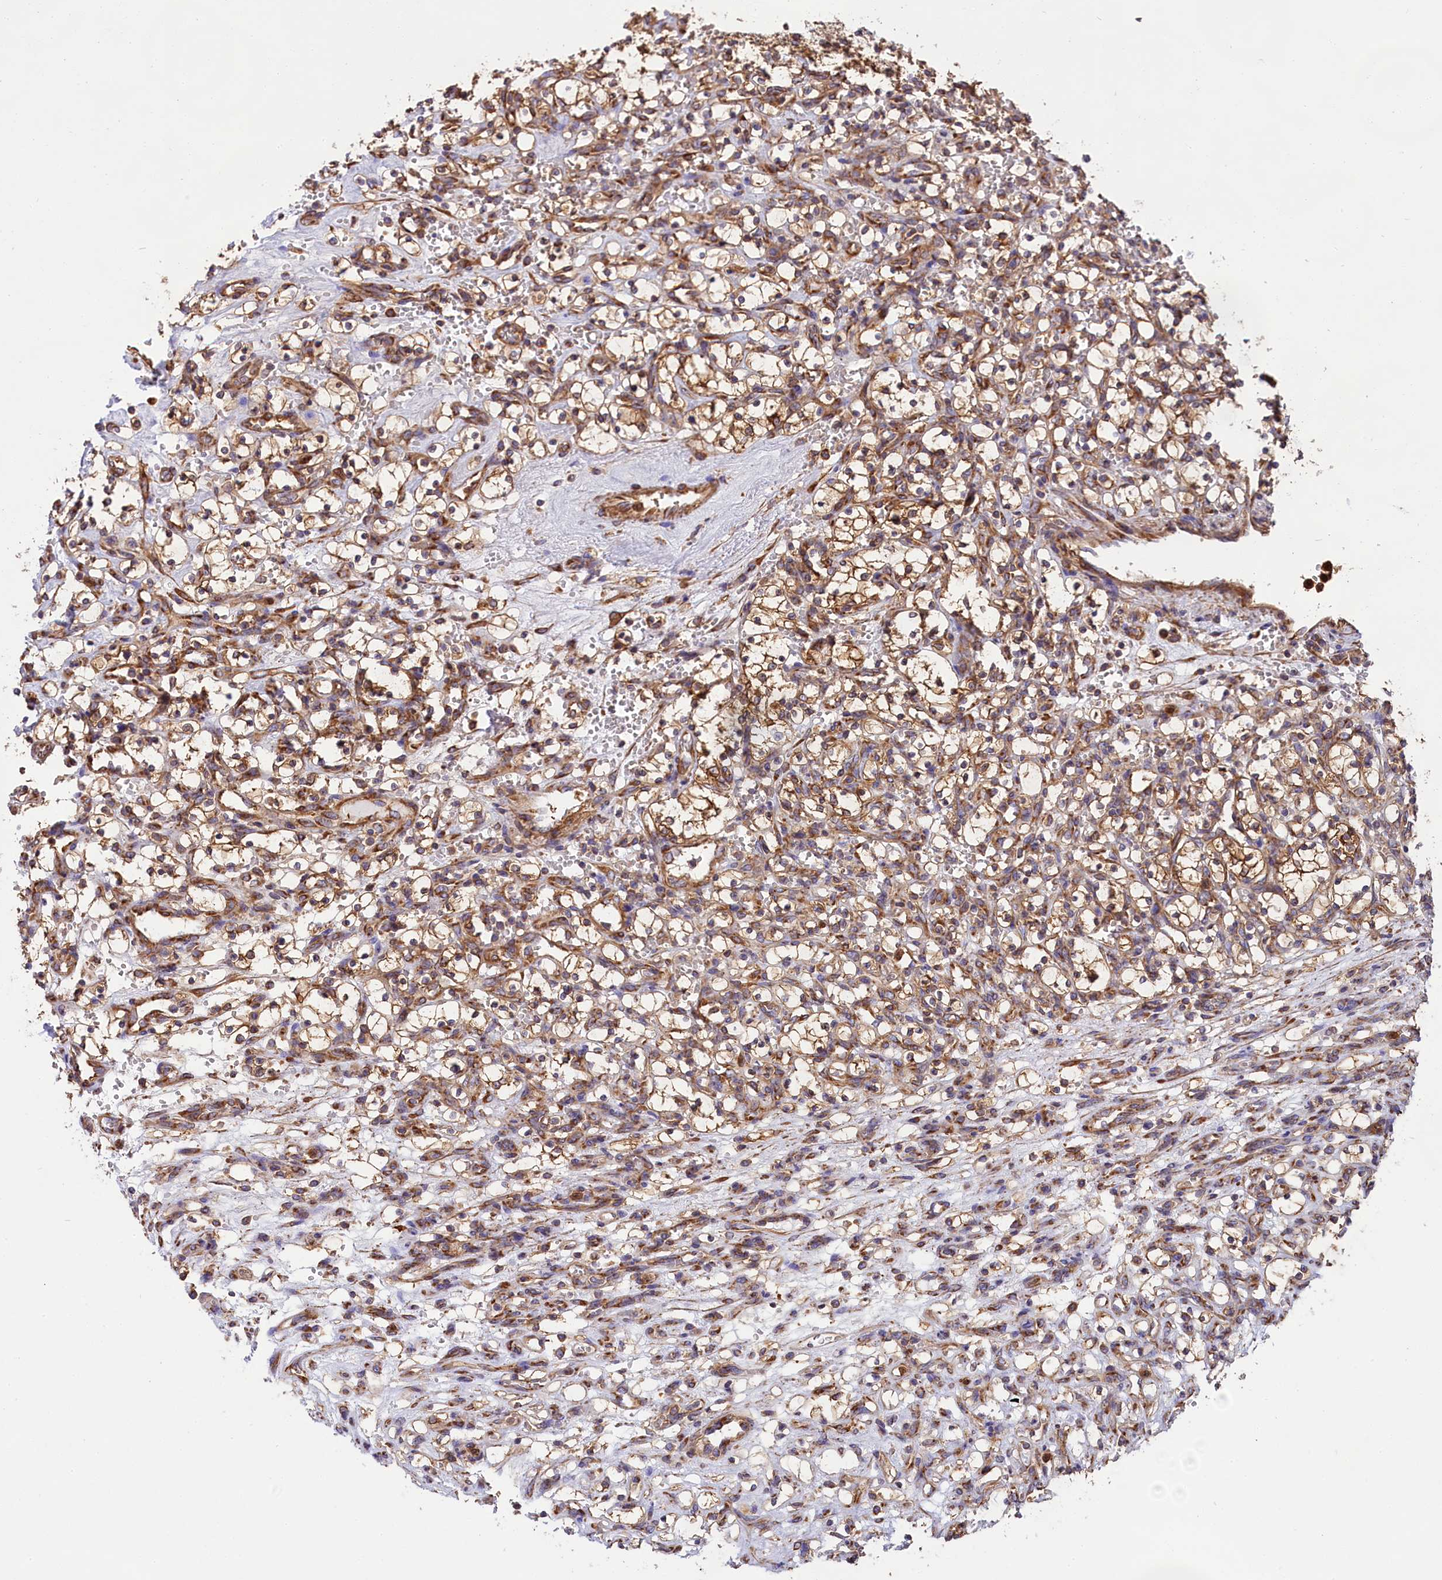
{"staining": {"intensity": "moderate", "quantity": ">75%", "location": "cytoplasmic/membranous"}, "tissue": "renal cancer", "cell_type": "Tumor cells", "image_type": "cancer", "snomed": [{"axis": "morphology", "description": "Adenocarcinoma, NOS"}, {"axis": "topography", "description": "Kidney"}], "caption": "Human renal cancer (adenocarcinoma) stained with a brown dye shows moderate cytoplasmic/membranous positive staining in about >75% of tumor cells.", "gene": "GYS1", "patient": {"sex": "female", "age": 69}}